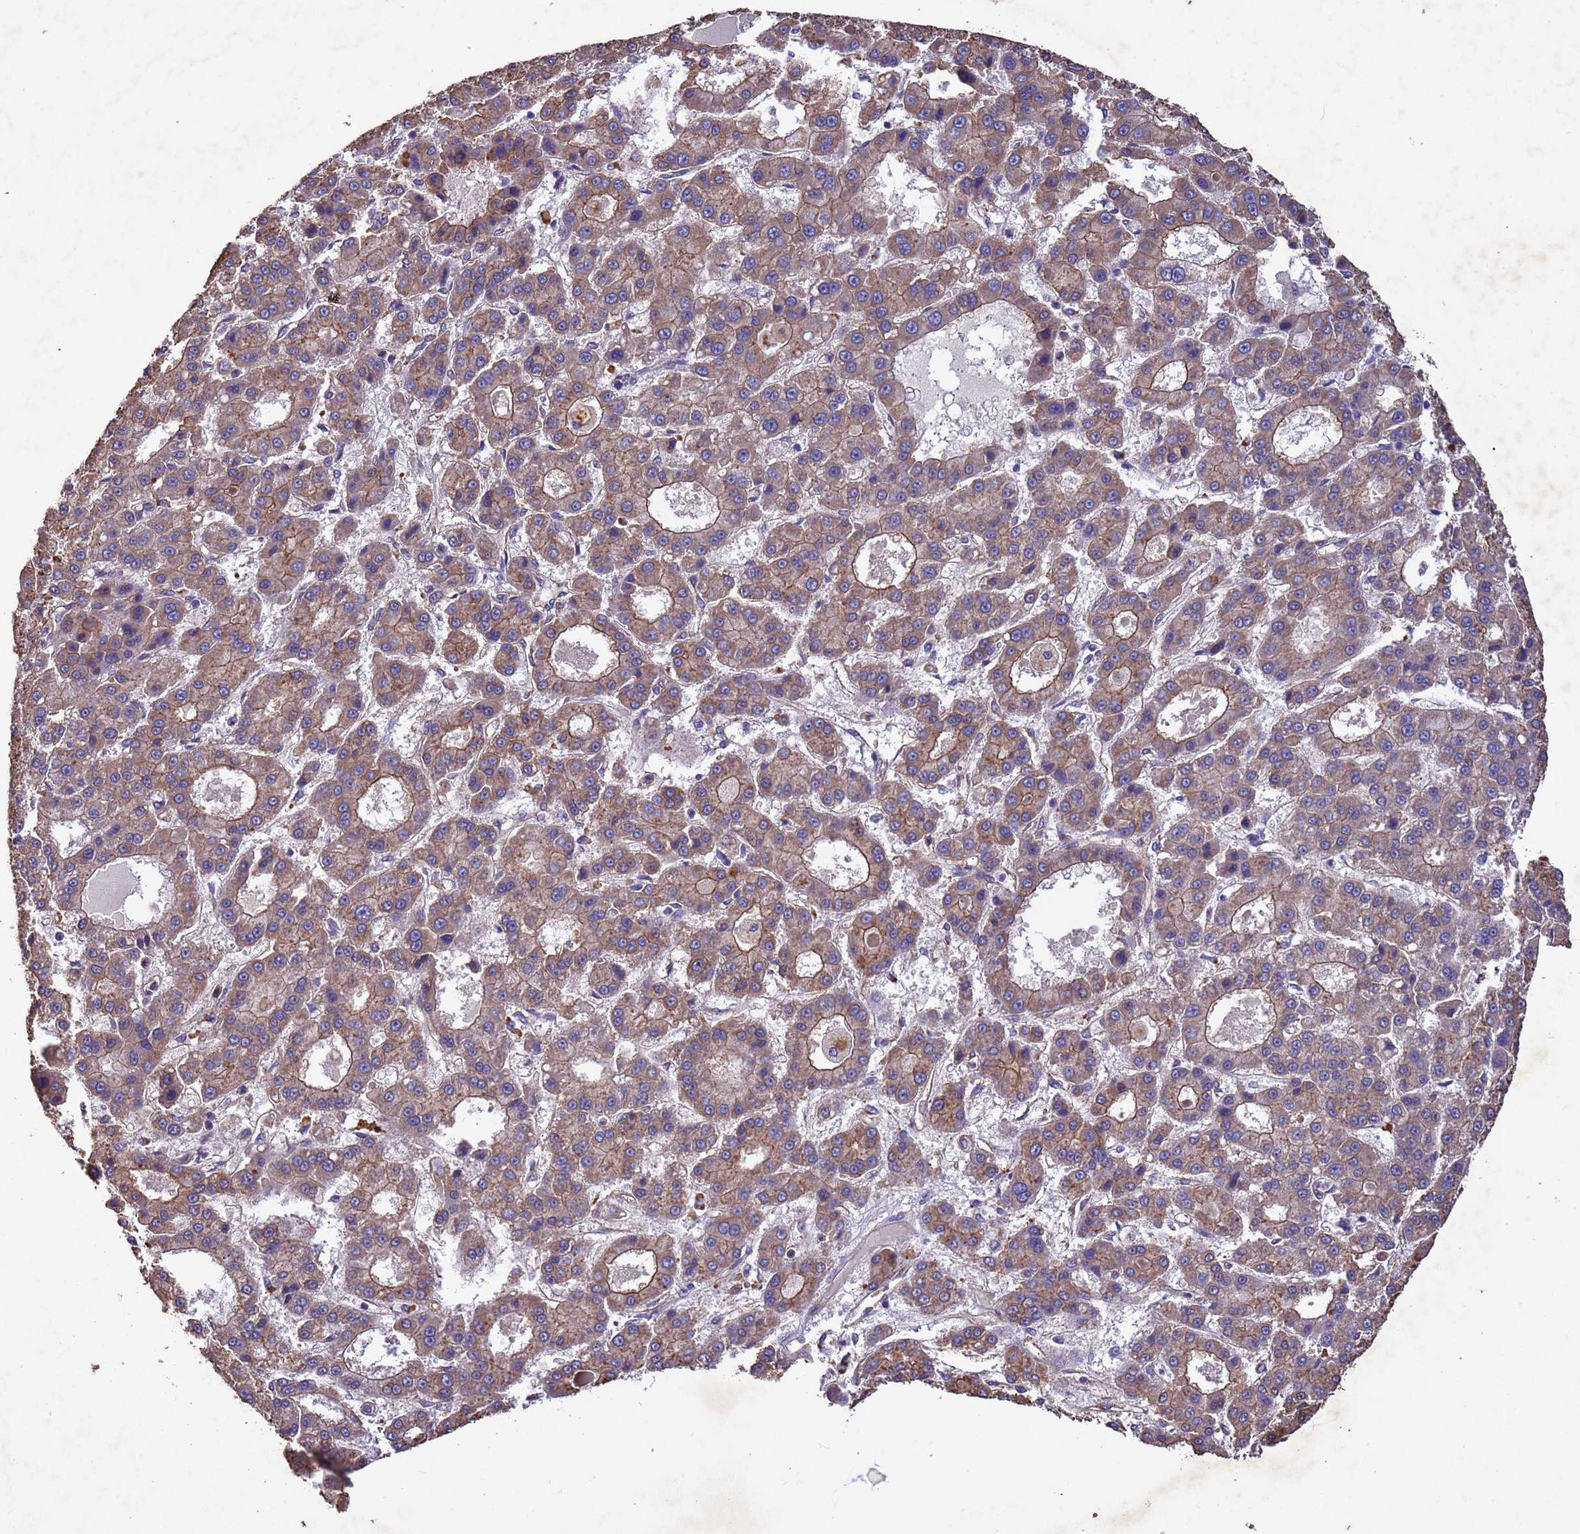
{"staining": {"intensity": "moderate", "quantity": "25%-75%", "location": "cytoplasmic/membranous"}, "tissue": "liver cancer", "cell_type": "Tumor cells", "image_type": "cancer", "snomed": [{"axis": "morphology", "description": "Carcinoma, Hepatocellular, NOS"}, {"axis": "topography", "description": "Liver"}], "caption": "Liver cancer was stained to show a protein in brown. There is medium levels of moderate cytoplasmic/membranous staining in approximately 25%-75% of tumor cells.", "gene": "MTX3", "patient": {"sex": "male", "age": 70}}